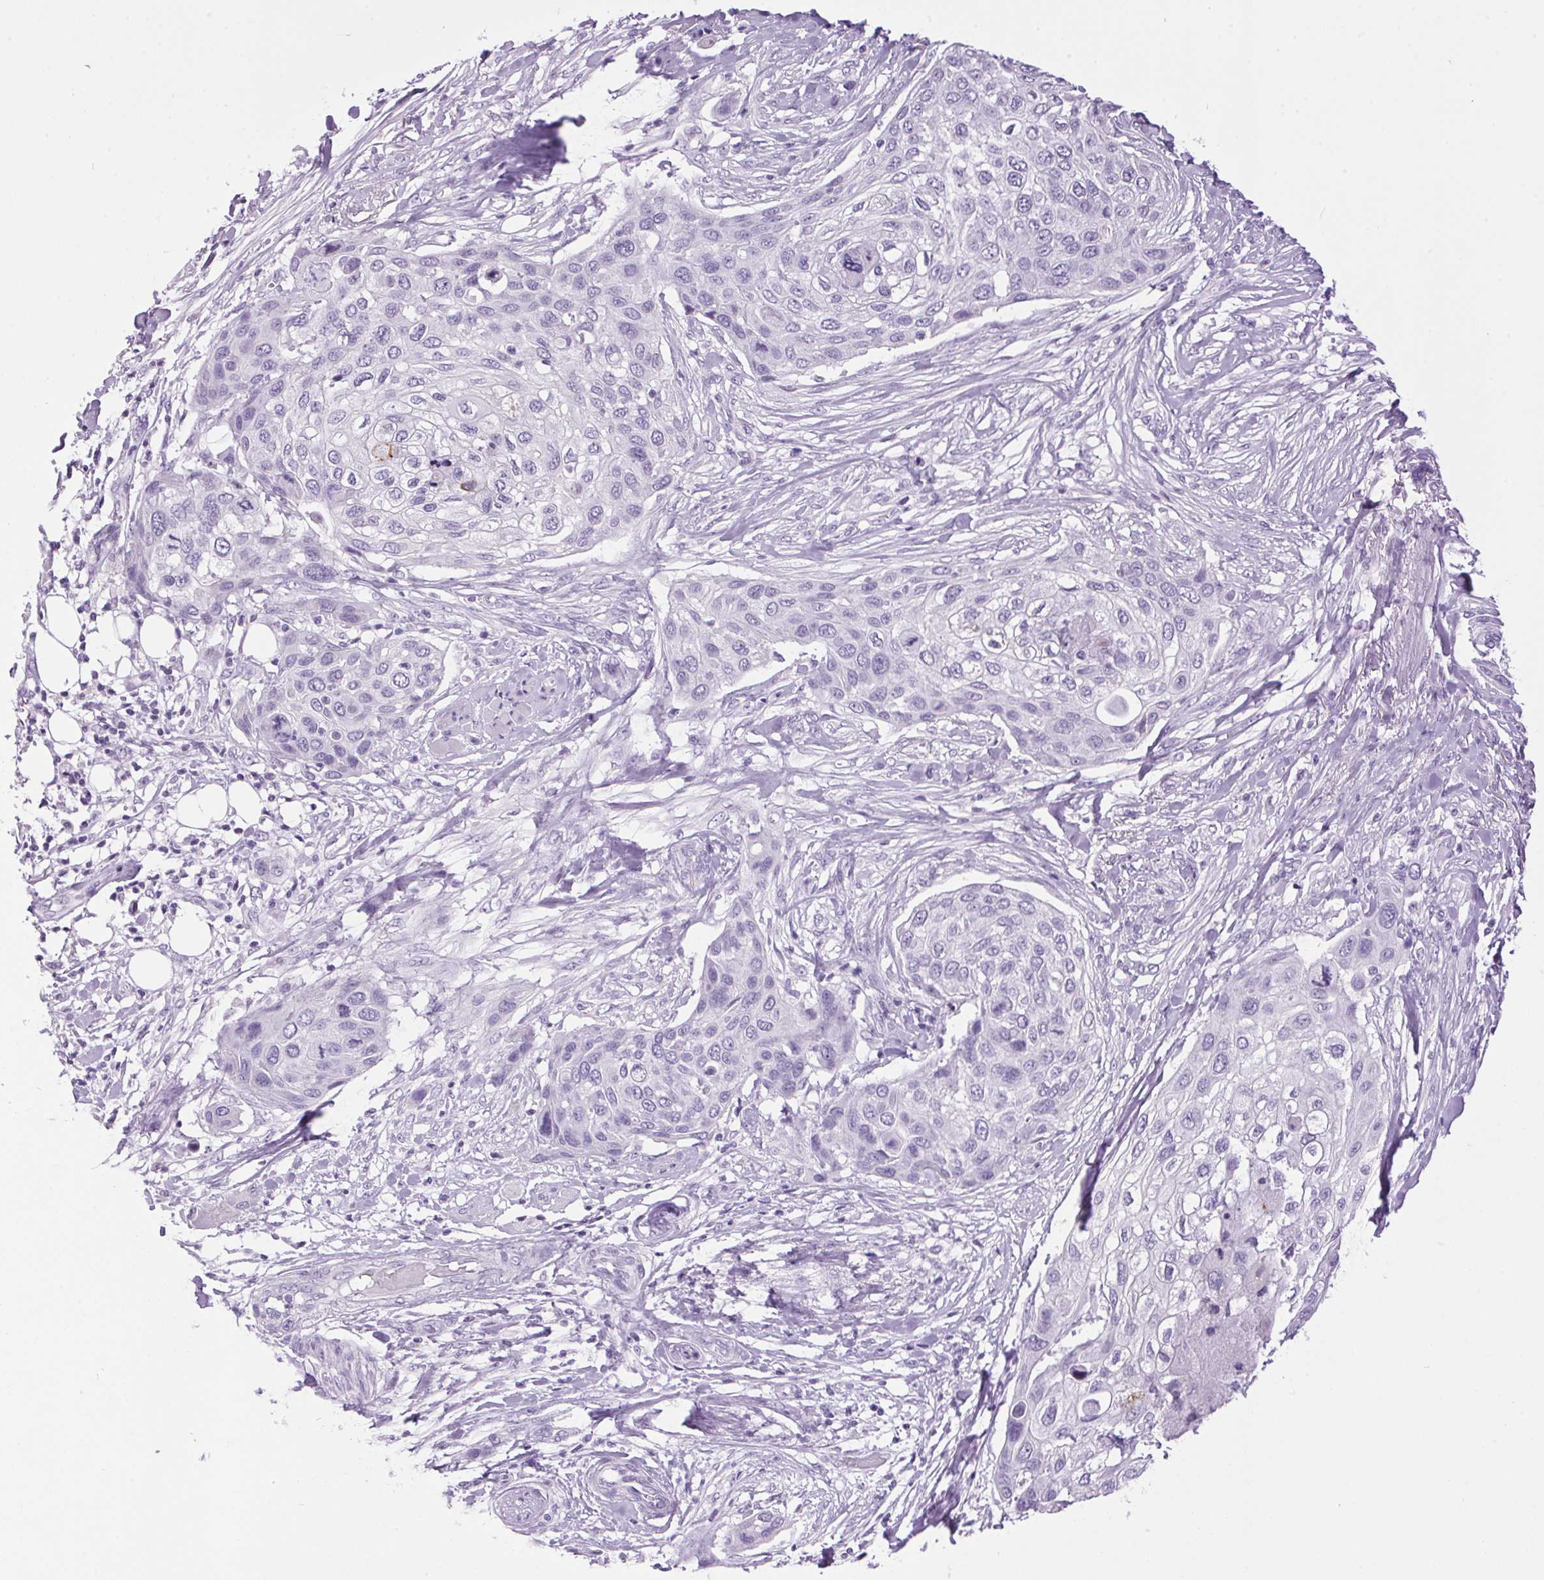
{"staining": {"intensity": "negative", "quantity": "none", "location": "none"}, "tissue": "skin cancer", "cell_type": "Tumor cells", "image_type": "cancer", "snomed": [{"axis": "morphology", "description": "Squamous cell carcinoma, NOS"}, {"axis": "topography", "description": "Skin"}], "caption": "The image exhibits no staining of tumor cells in skin cancer.", "gene": "TMEM88B", "patient": {"sex": "female", "age": 87}}